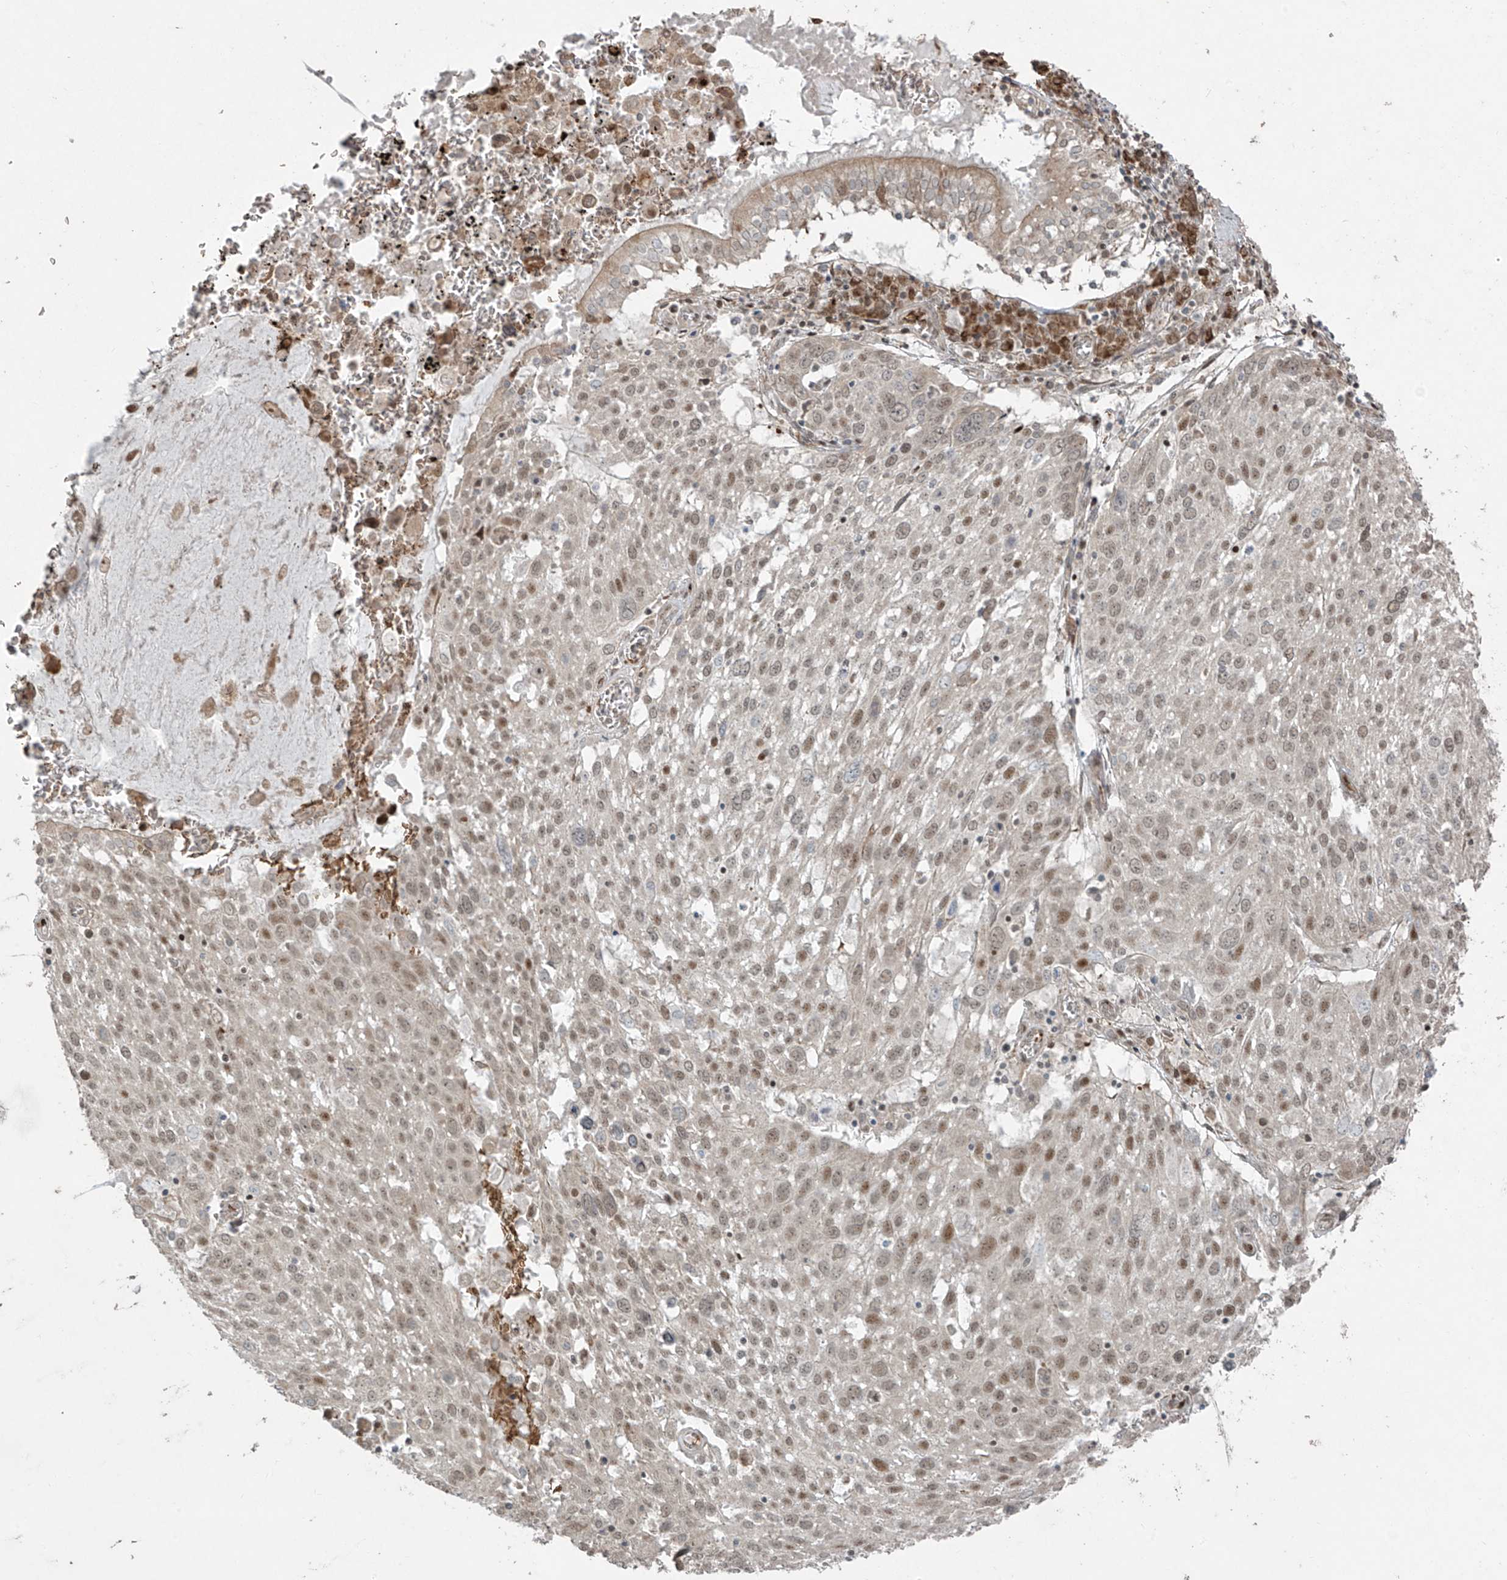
{"staining": {"intensity": "moderate", "quantity": "25%-75%", "location": "nuclear"}, "tissue": "lung cancer", "cell_type": "Tumor cells", "image_type": "cancer", "snomed": [{"axis": "morphology", "description": "Squamous cell carcinoma, NOS"}, {"axis": "topography", "description": "Lung"}], "caption": "Tumor cells exhibit moderate nuclear positivity in about 25%-75% of cells in lung cancer (squamous cell carcinoma).", "gene": "TTC22", "patient": {"sex": "male", "age": 65}}